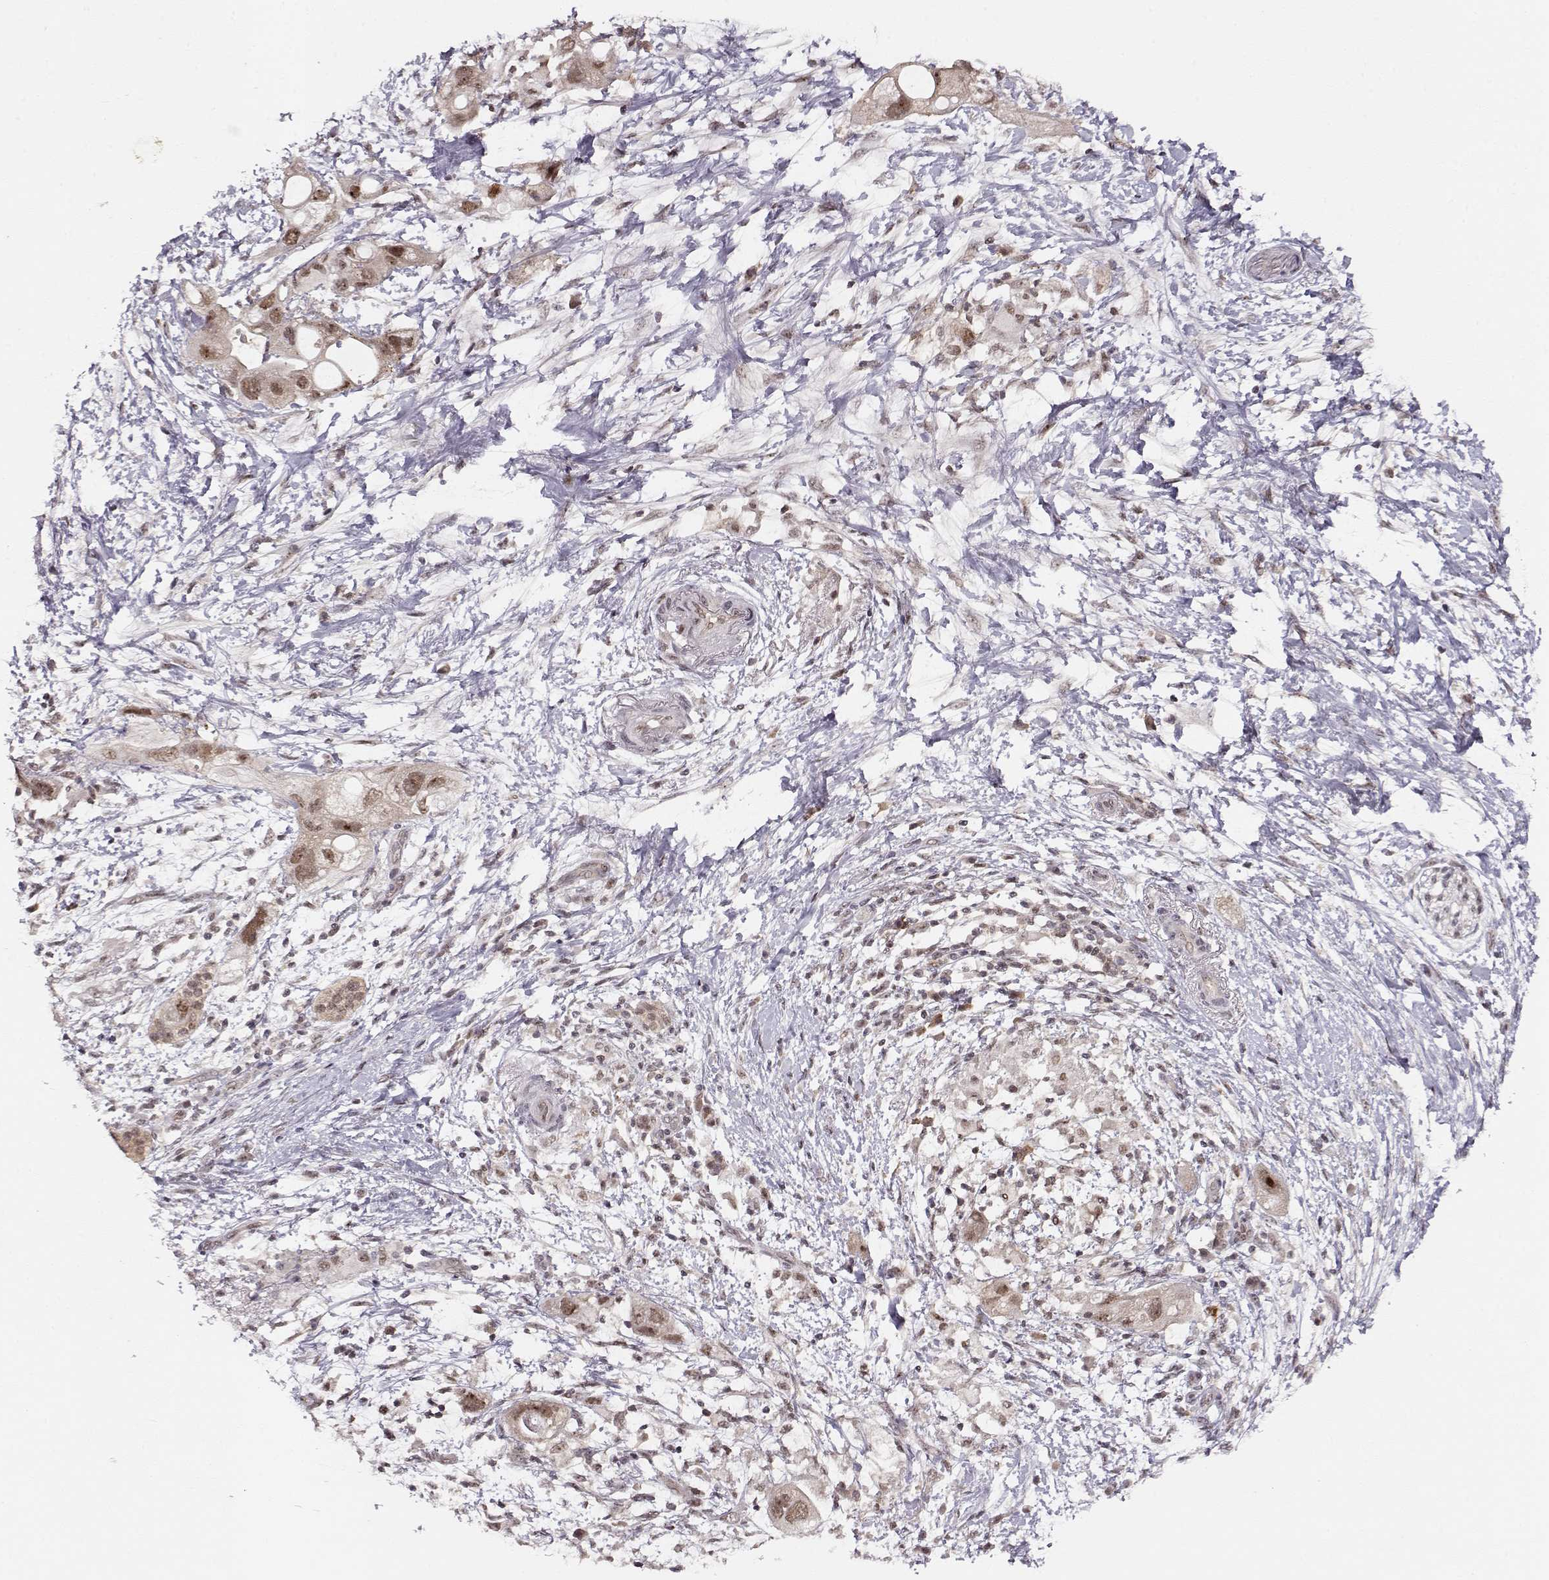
{"staining": {"intensity": "moderate", "quantity": "25%-75%", "location": "nuclear"}, "tissue": "pancreatic cancer", "cell_type": "Tumor cells", "image_type": "cancer", "snomed": [{"axis": "morphology", "description": "Adenocarcinoma, NOS"}, {"axis": "topography", "description": "Pancreas"}], "caption": "Tumor cells display moderate nuclear staining in about 25%-75% of cells in pancreatic cancer (adenocarcinoma). Using DAB (3,3'-diaminobenzidine) (brown) and hematoxylin (blue) stains, captured at high magnification using brightfield microscopy.", "gene": "CSNK2A1", "patient": {"sex": "female", "age": 72}}